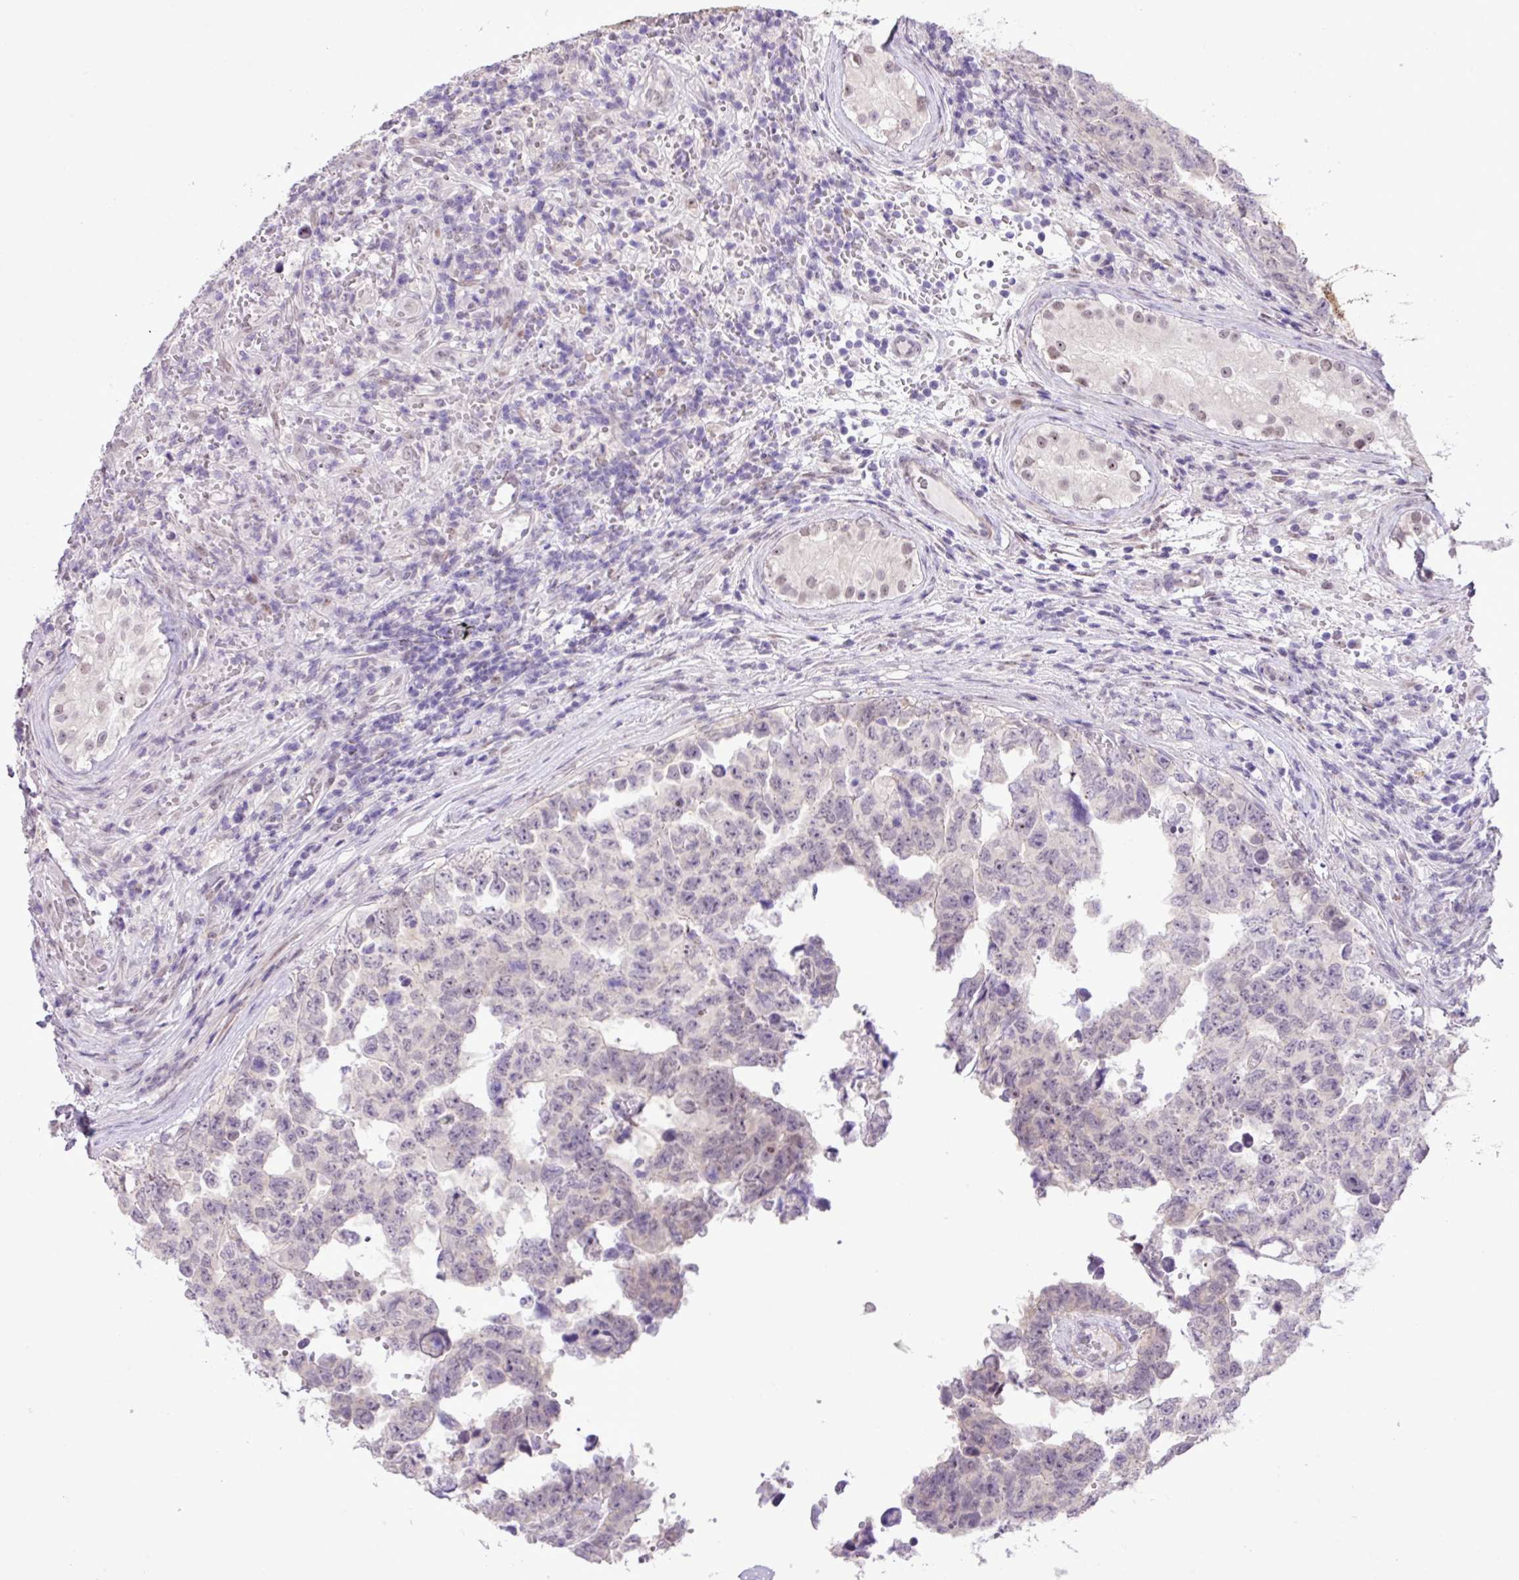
{"staining": {"intensity": "negative", "quantity": "none", "location": "none"}, "tissue": "testis cancer", "cell_type": "Tumor cells", "image_type": "cancer", "snomed": [{"axis": "morphology", "description": "Normal tissue, NOS"}, {"axis": "morphology", "description": "Carcinoma, Embryonal, NOS"}, {"axis": "topography", "description": "Testis"}, {"axis": "topography", "description": "Epididymis"}], "caption": "An immunohistochemistry histopathology image of embryonal carcinoma (testis) is shown. There is no staining in tumor cells of embryonal carcinoma (testis).", "gene": "YLPM1", "patient": {"sex": "male", "age": 25}}